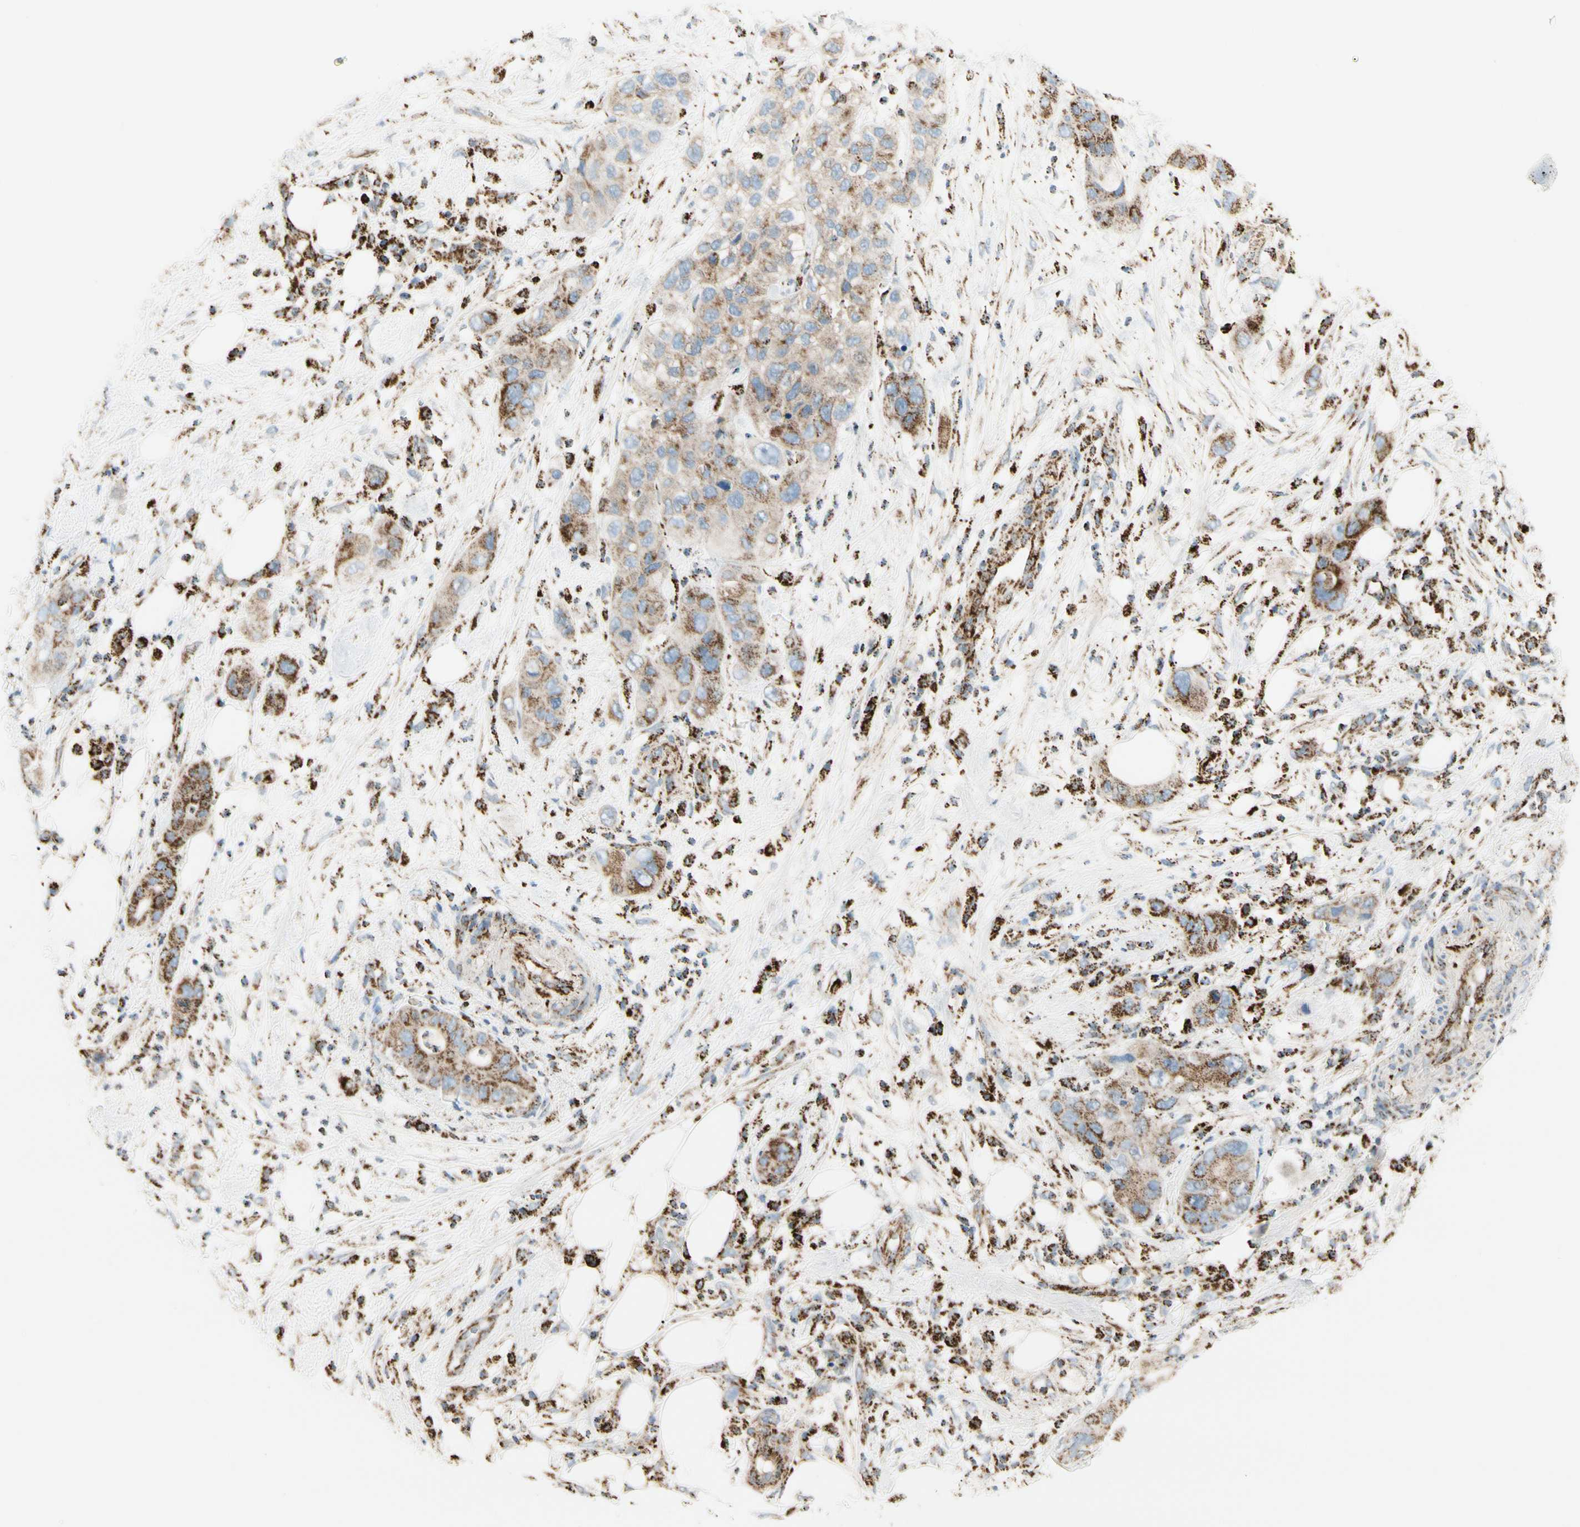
{"staining": {"intensity": "moderate", "quantity": "25%-75%", "location": "cytoplasmic/membranous"}, "tissue": "pancreatic cancer", "cell_type": "Tumor cells", "image_type": "cancer", "snomed": [{"axis": "morphology", "description": "Adenocarcinoma, NOS"}, {"axis": "topography", "description": "Pancreas"}], "caption": "This is an image of immunohistochemistry (IHC) staining of adenocarcinoma (pancreatic), which shows moderate positivity in the cytoplasmic/membranous of tumor cells.", "gene": "ME2", "patient": {"sex": "female", "age": 71}}